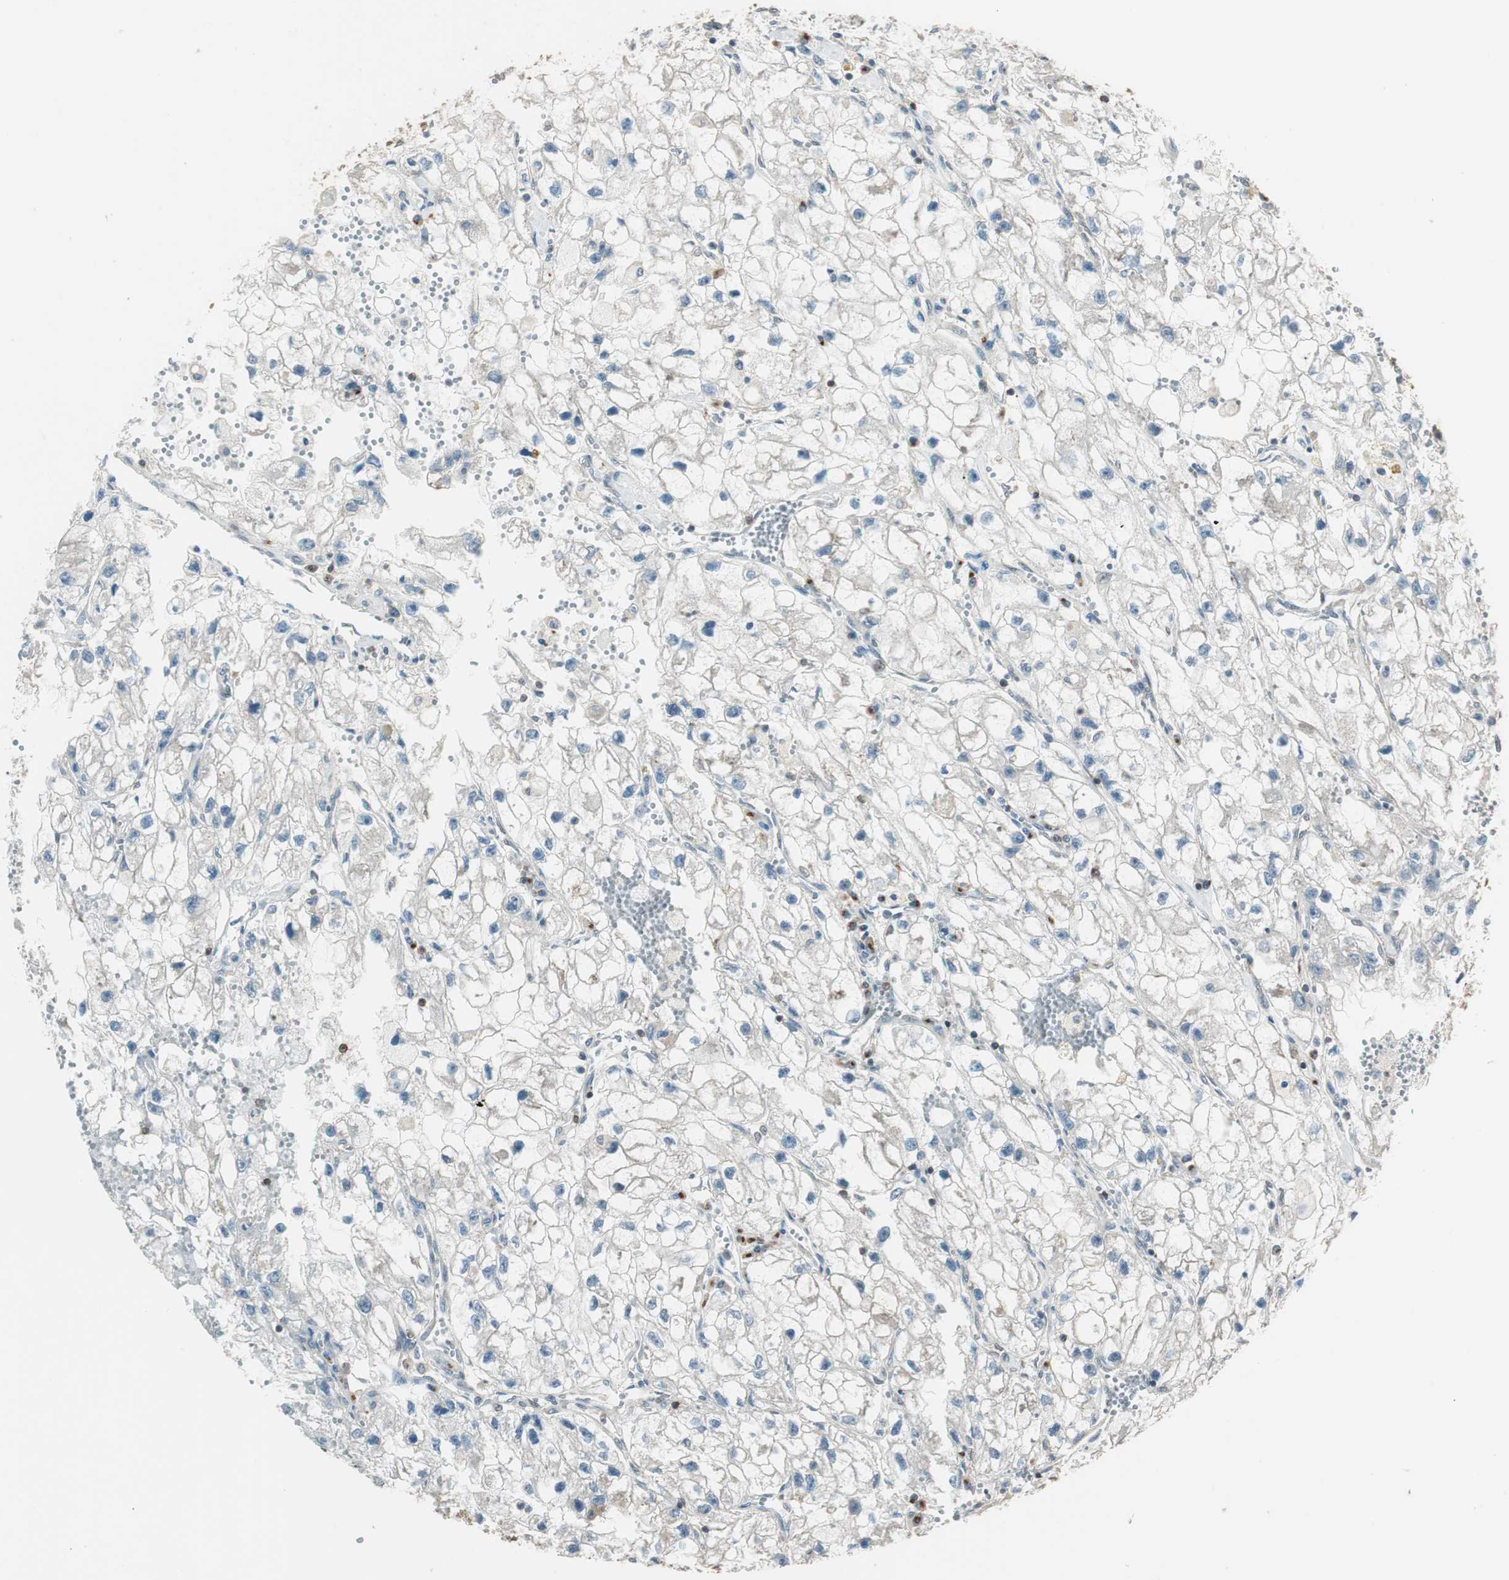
{"staining": {"intensity": "negative", "quantity": "none", "location": "none"}, "tissue": "renal cancer", "cell_type": "Tumor cells", "image_type": "cancer", "snomed": [{"axis": "morphology", "description": "Adenocarcinoma, NOS"}, {"axis": "topography", "description": "Kidney"}], "caption": "The micrograph demonstrates no significant expression in tumor cells of renal cancer.", "gene": "PI4K2B", "patient": {"sex": "female", "age": 70}}